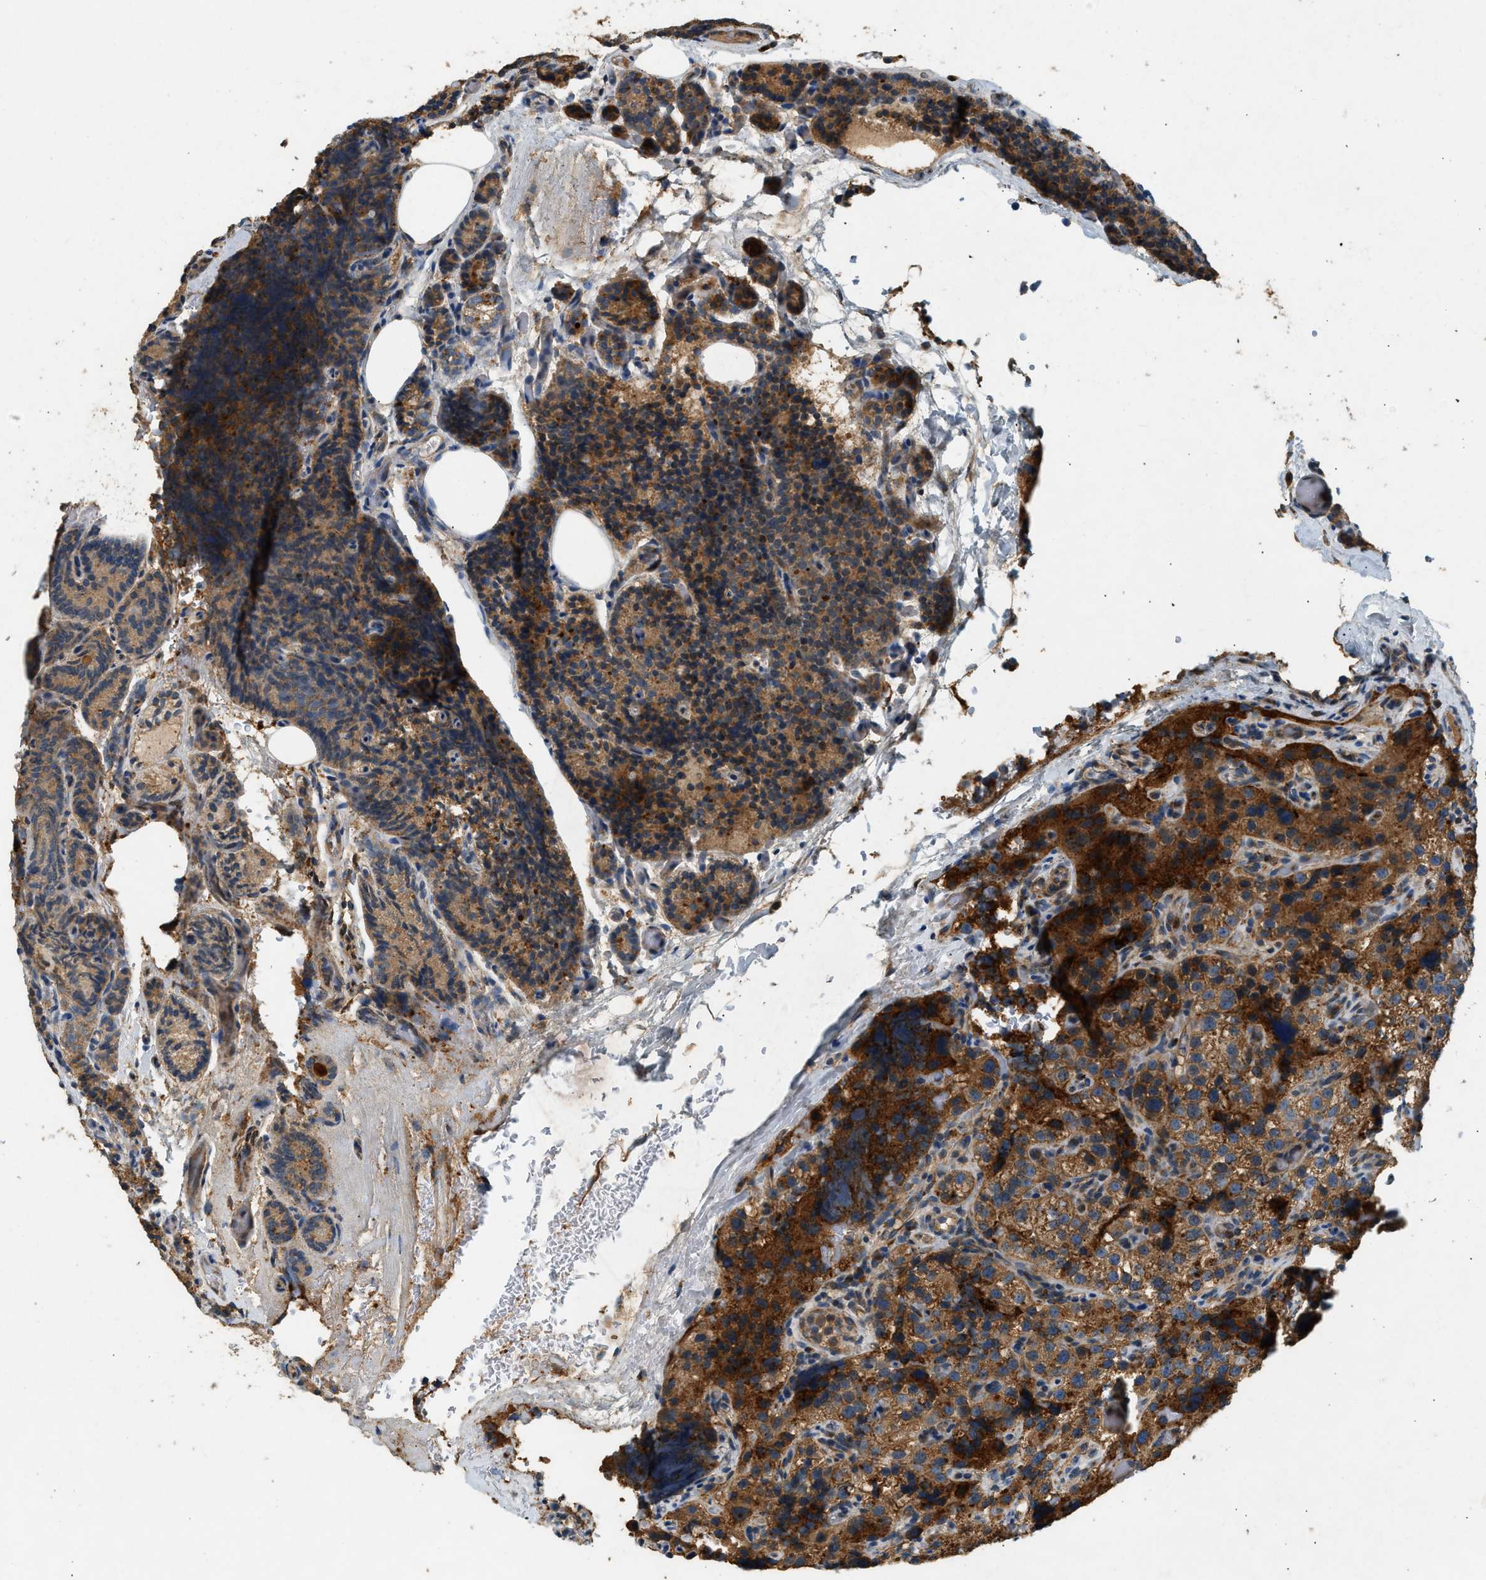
{"staining": {"intensity": "moderate", "quantity": ">75%", "location": "cytoplasmic/membranous"}, "tissue": "parathyroid gland", "cell_type": "Glandular cells", "image_type": "normal", "snomed": [{"axis": "morphology", "description": "Normal tissue, NOS"}, {"axis": "morphology", "description": "Adenoma, NOS"}, {"axis": "topography", "description": "Parathyroid gland"}], "caption": "Immunohistochemistry of benign parathyroid gland reveals medium levels of moderate cytoplasmic/membranous positivity in approximately >75% of glandular cells.", "gene": "CTSB", "patient": {"sex": "female", "age": 51}}